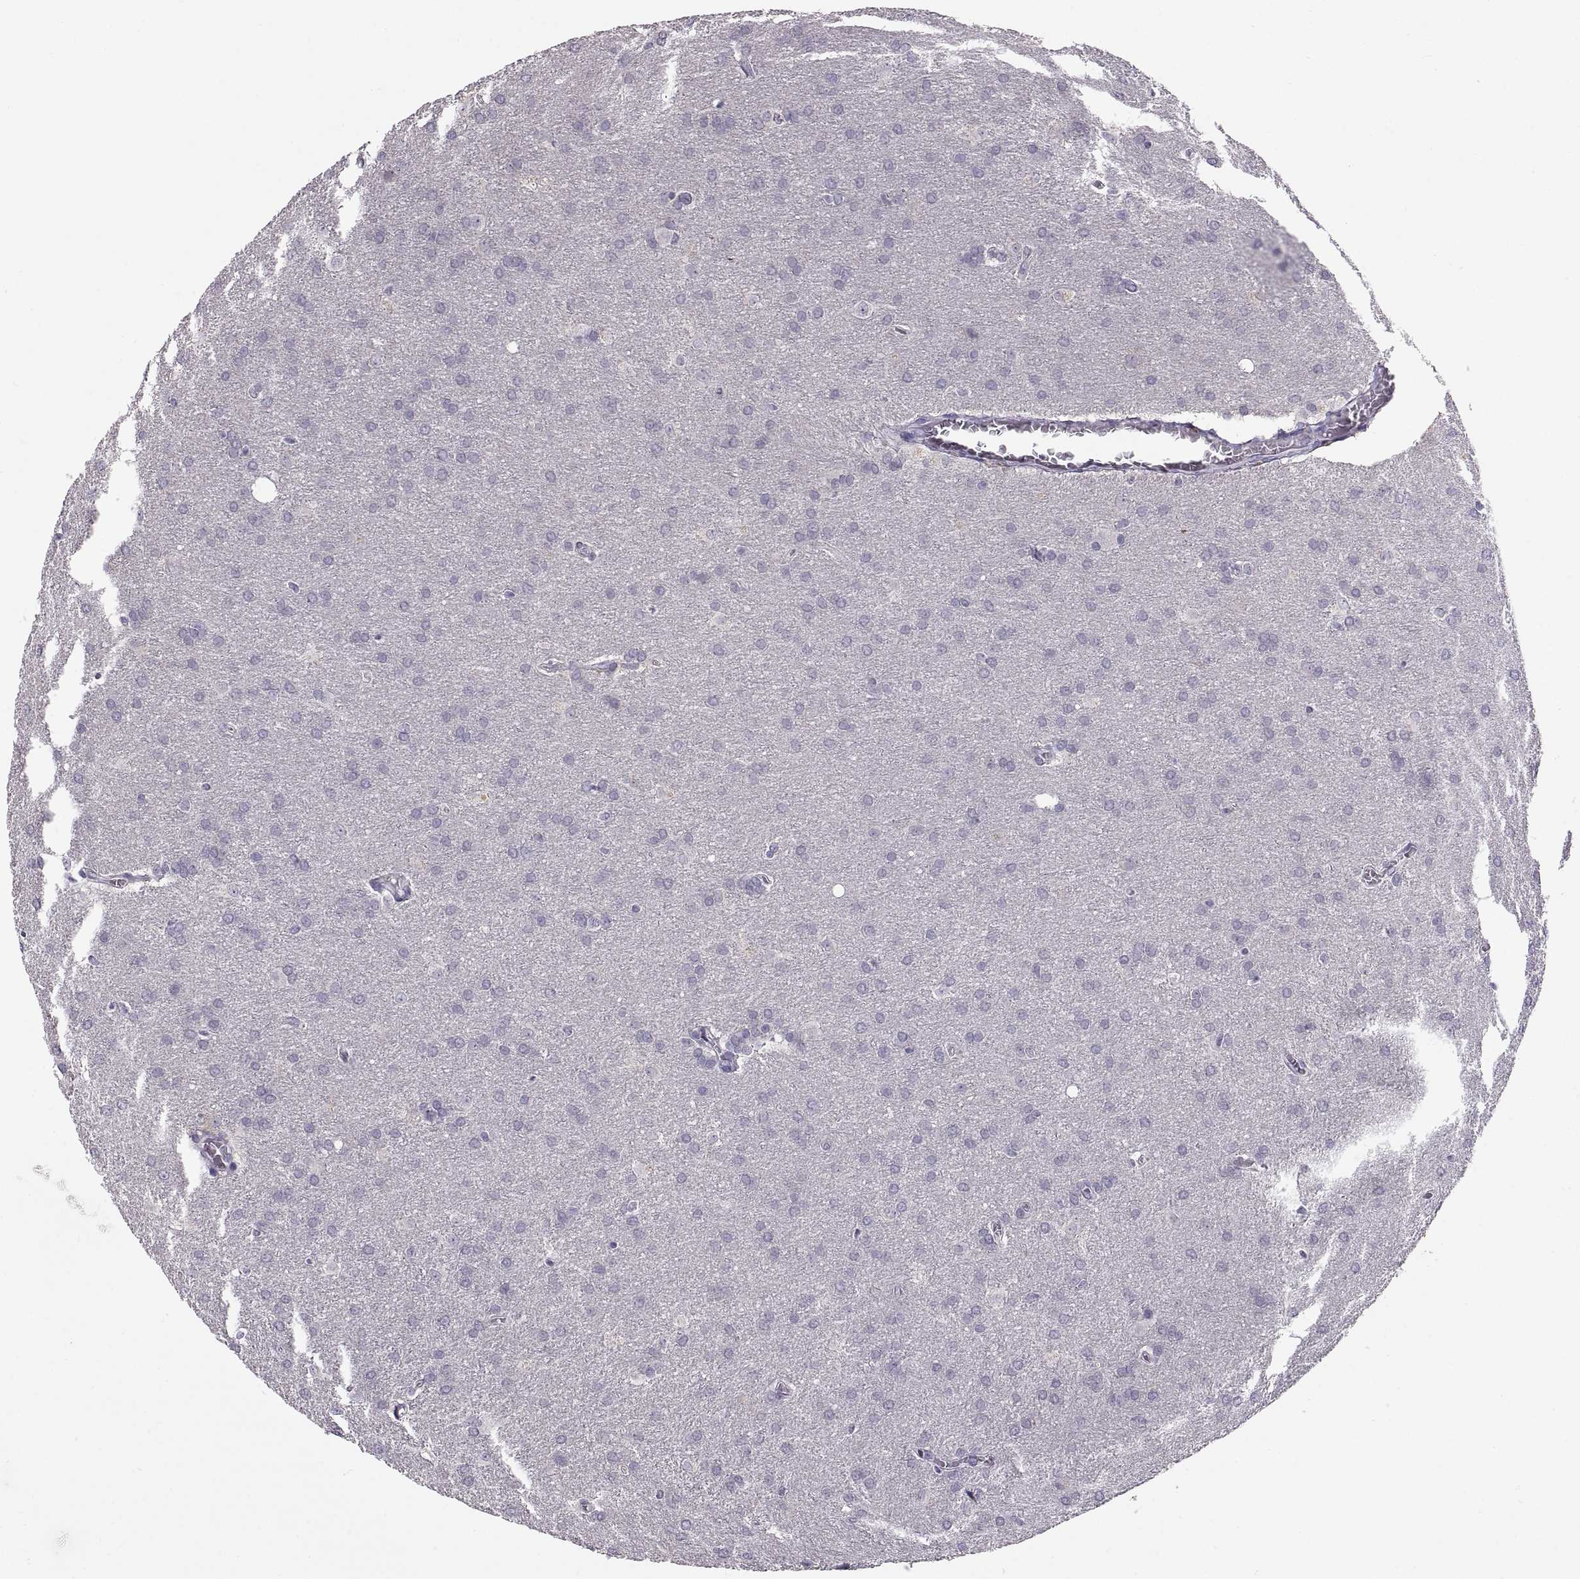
{"staining": {"intensity": "negative", "quantity": "none", "location": "none"}, "tissue": "glioma", "cell_type": "Tumor cells", "image_type": "cancer", "snomed": [{"axis": "morphology", "description": "Glioma, malignant, Low grade"}, {"axis": "topography", "description": "Brain"}], "caption": "An image of low-grade glioma (malignant) stained for a protein exhibits no brown staining in tumor cells.", "gene": "MAGEB18", "patient": {"sex": "female", "age": 32}}